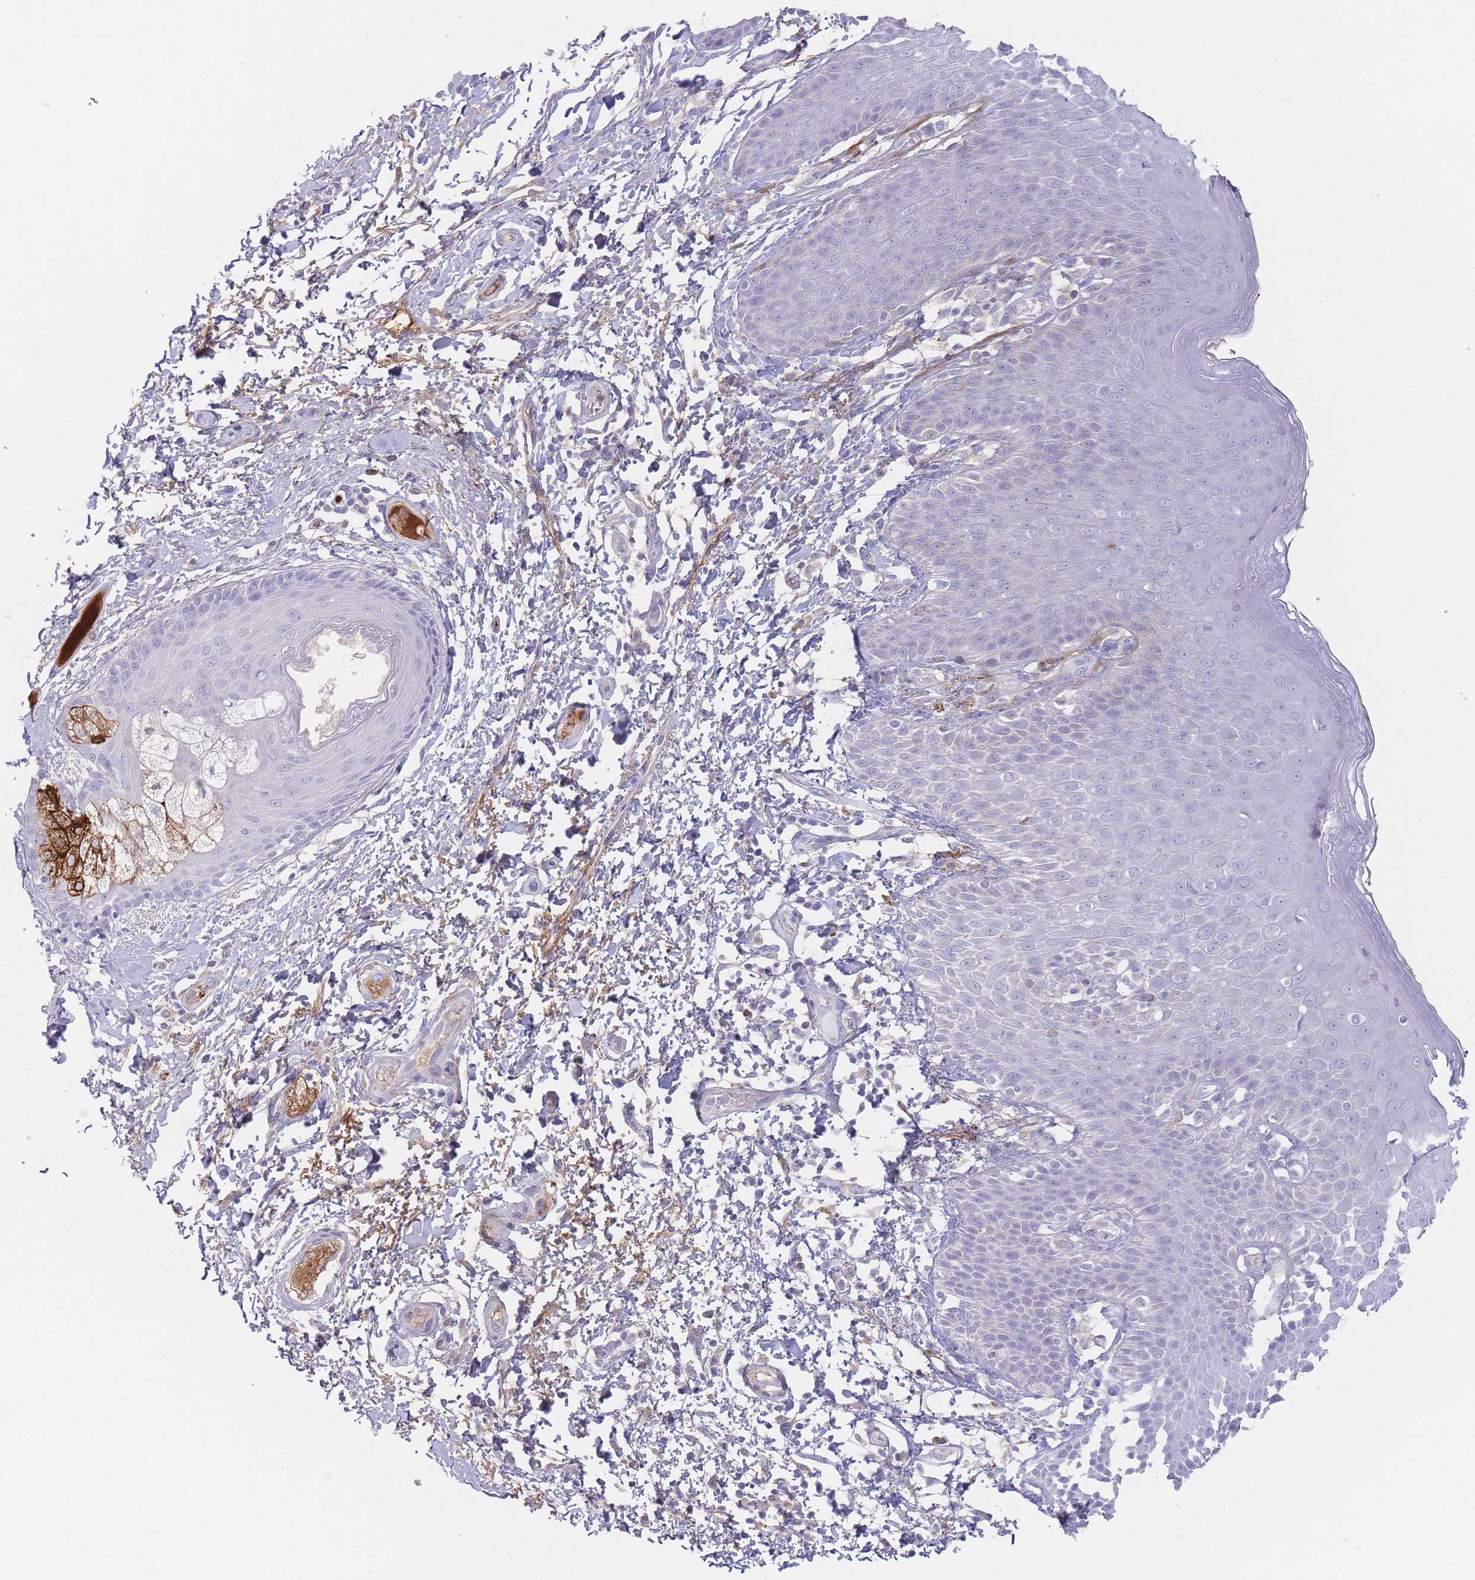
{"staining": {"intensity": "negative", "quantity": "none", "location": "none"}, "tissue": "skin", "cell_type": "Epidermal cells", "image_type": "normal", "snomed": [{"axis": "morphology", "description": "Normal tissue, NOS"}, {"axis": "topography", "description": "Peripheral nerve tissue"}], "caption": "A high-resolution micrograph shows immunohistochemistry staining of benign skin, which reveals no significant expression in epidermal cells. (DAB (3,3'-diaminobenzidine) immunohistochemistry visualized using brightfield microscopy, high magnification).", "gene": "PRG4", "patient": {"sex": "male", "age": 51}}